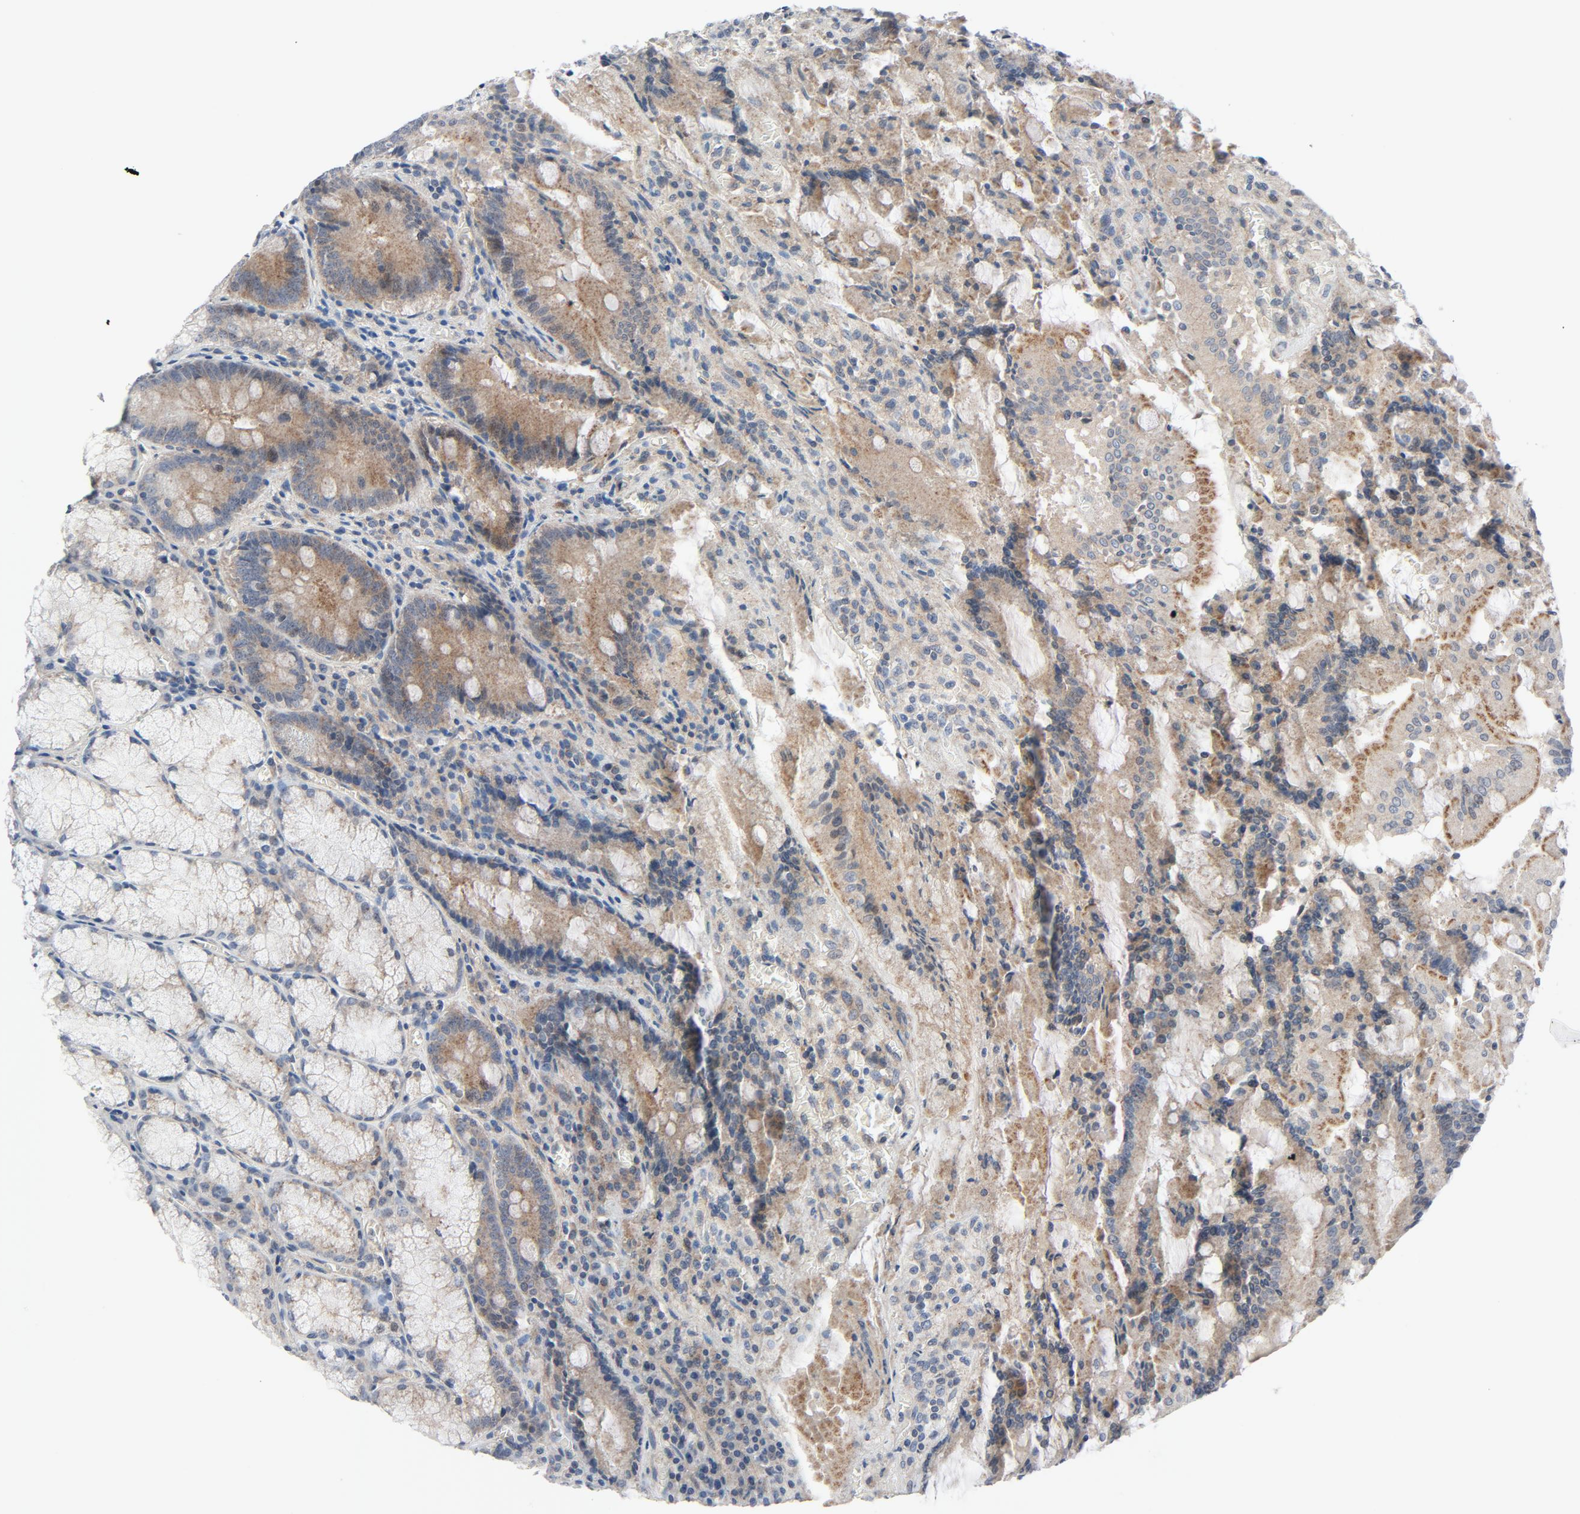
{"staining": {"intensity": "moderate", "quantity": ">75%", "location": "cytoplasmic/membranous"}, "tissue": "stomach", "cell_type": "Glandular cells", "image_type": "normal", "snomed": [{"axis": "morphology", "description": "Normal tissue, NOS"}, {"axis": "topography", "description": "Stomach, lower"}], "caption": "Stomach was stained to show a protein in brown. There is medium levels of moderate cytoplasmic/membranous positivity in about >75% of glandular cells. (DAB (3,3'-diaminobenzidine) IHC, brown staining for protein, blue staining for nuclei).", "gene": "TSG101", "patient": {"sex": "male", "age": 56}}